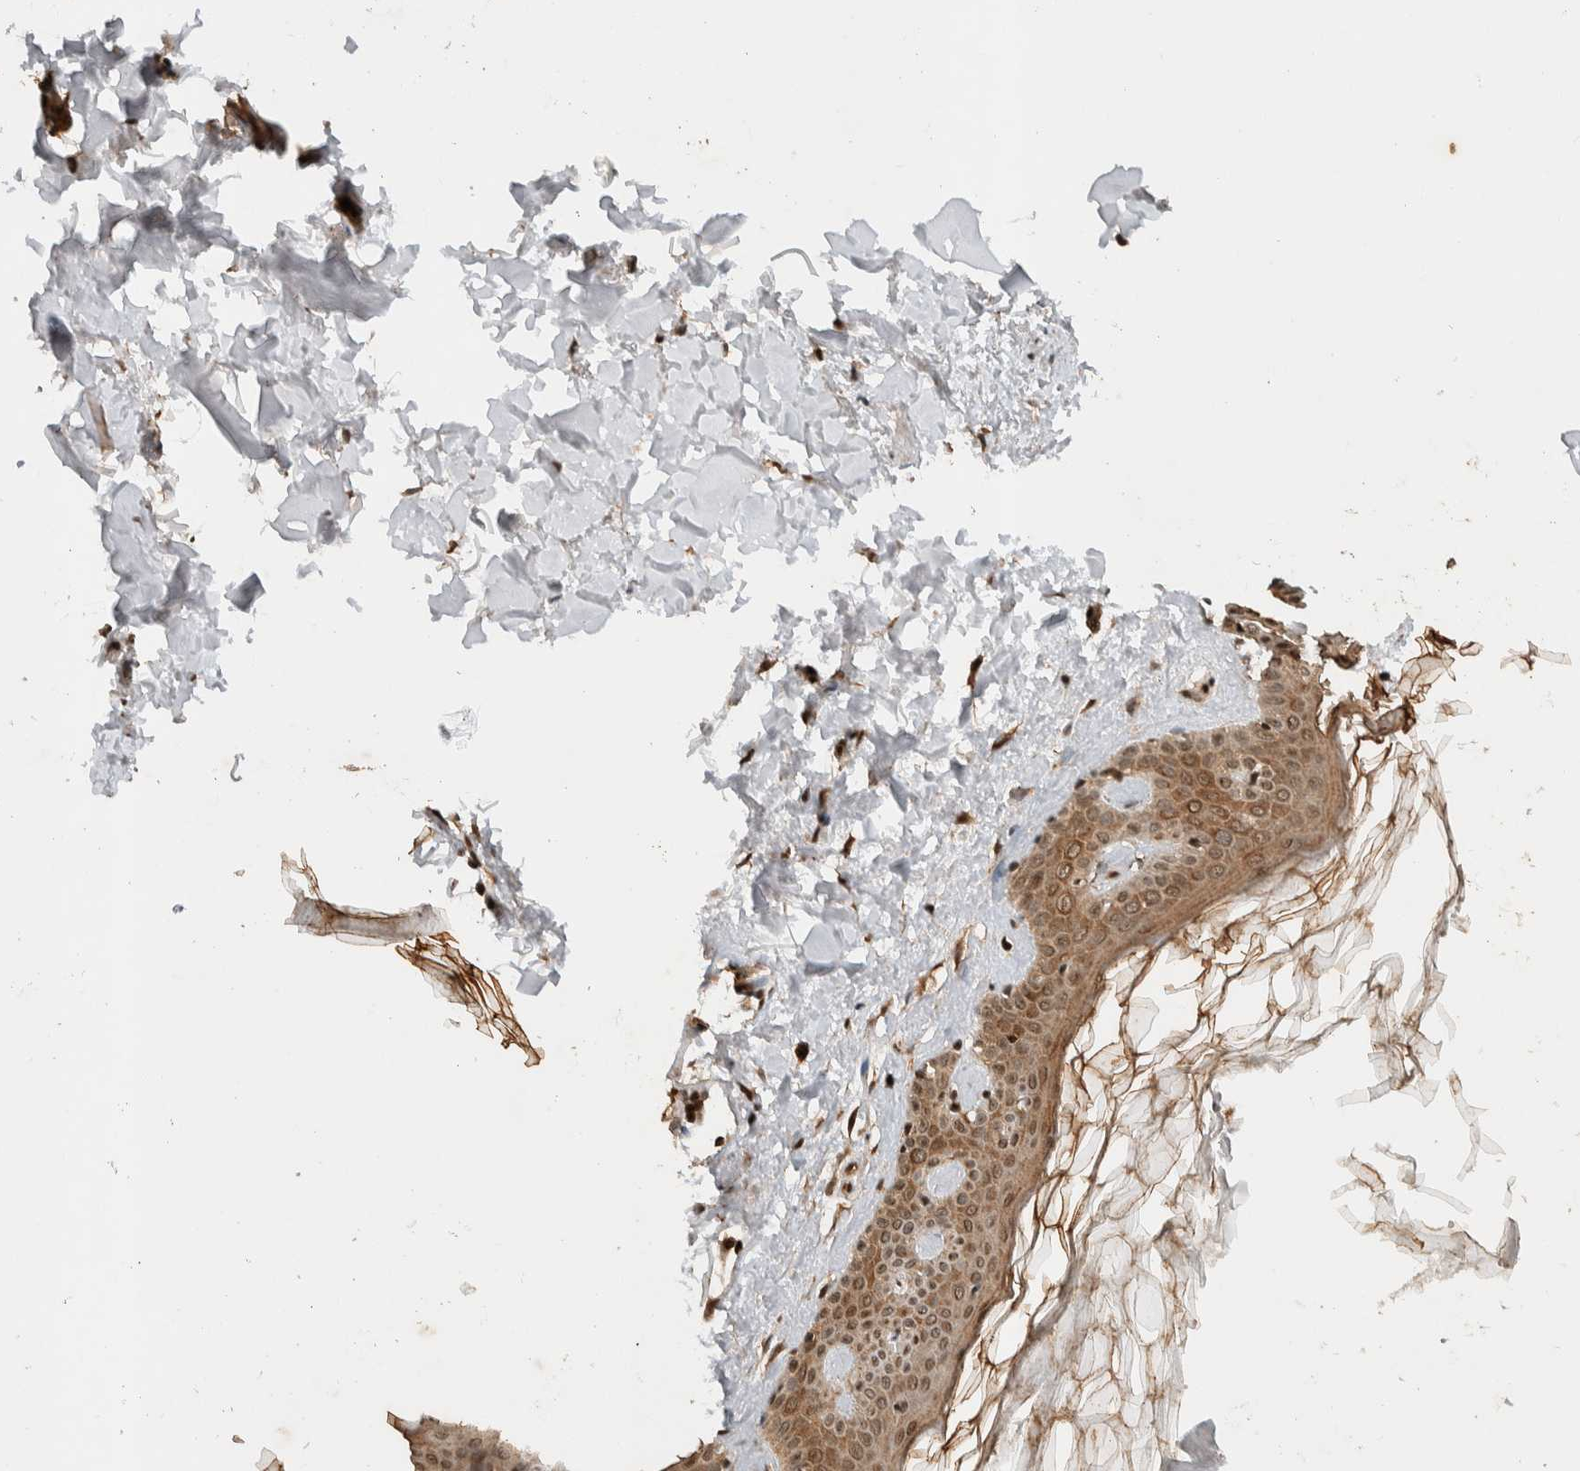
{"staining": {"intensity": "moderate", "quantity": ">75%", "location": "cytoplasmic/membranous,nuclear"}, "tissue": "skin", "cell_type": "Fibroblasts", "image_type": "normal", "snomed": [{"axis": "morphology", "description": "Normal tissue, NOS"}, {"axis": "topography", "description": "Skin"}], "caption": "IHC of benign skin shows medium levels of moderate cytoplasmic/membranous,nuclear positivity in about >75% of fibroblasts. (DAB IHC, brown staining for protein, blue staining for nuclei).", "gene": "TOR1B", "patient": {"sex": "male", "age": 67}}